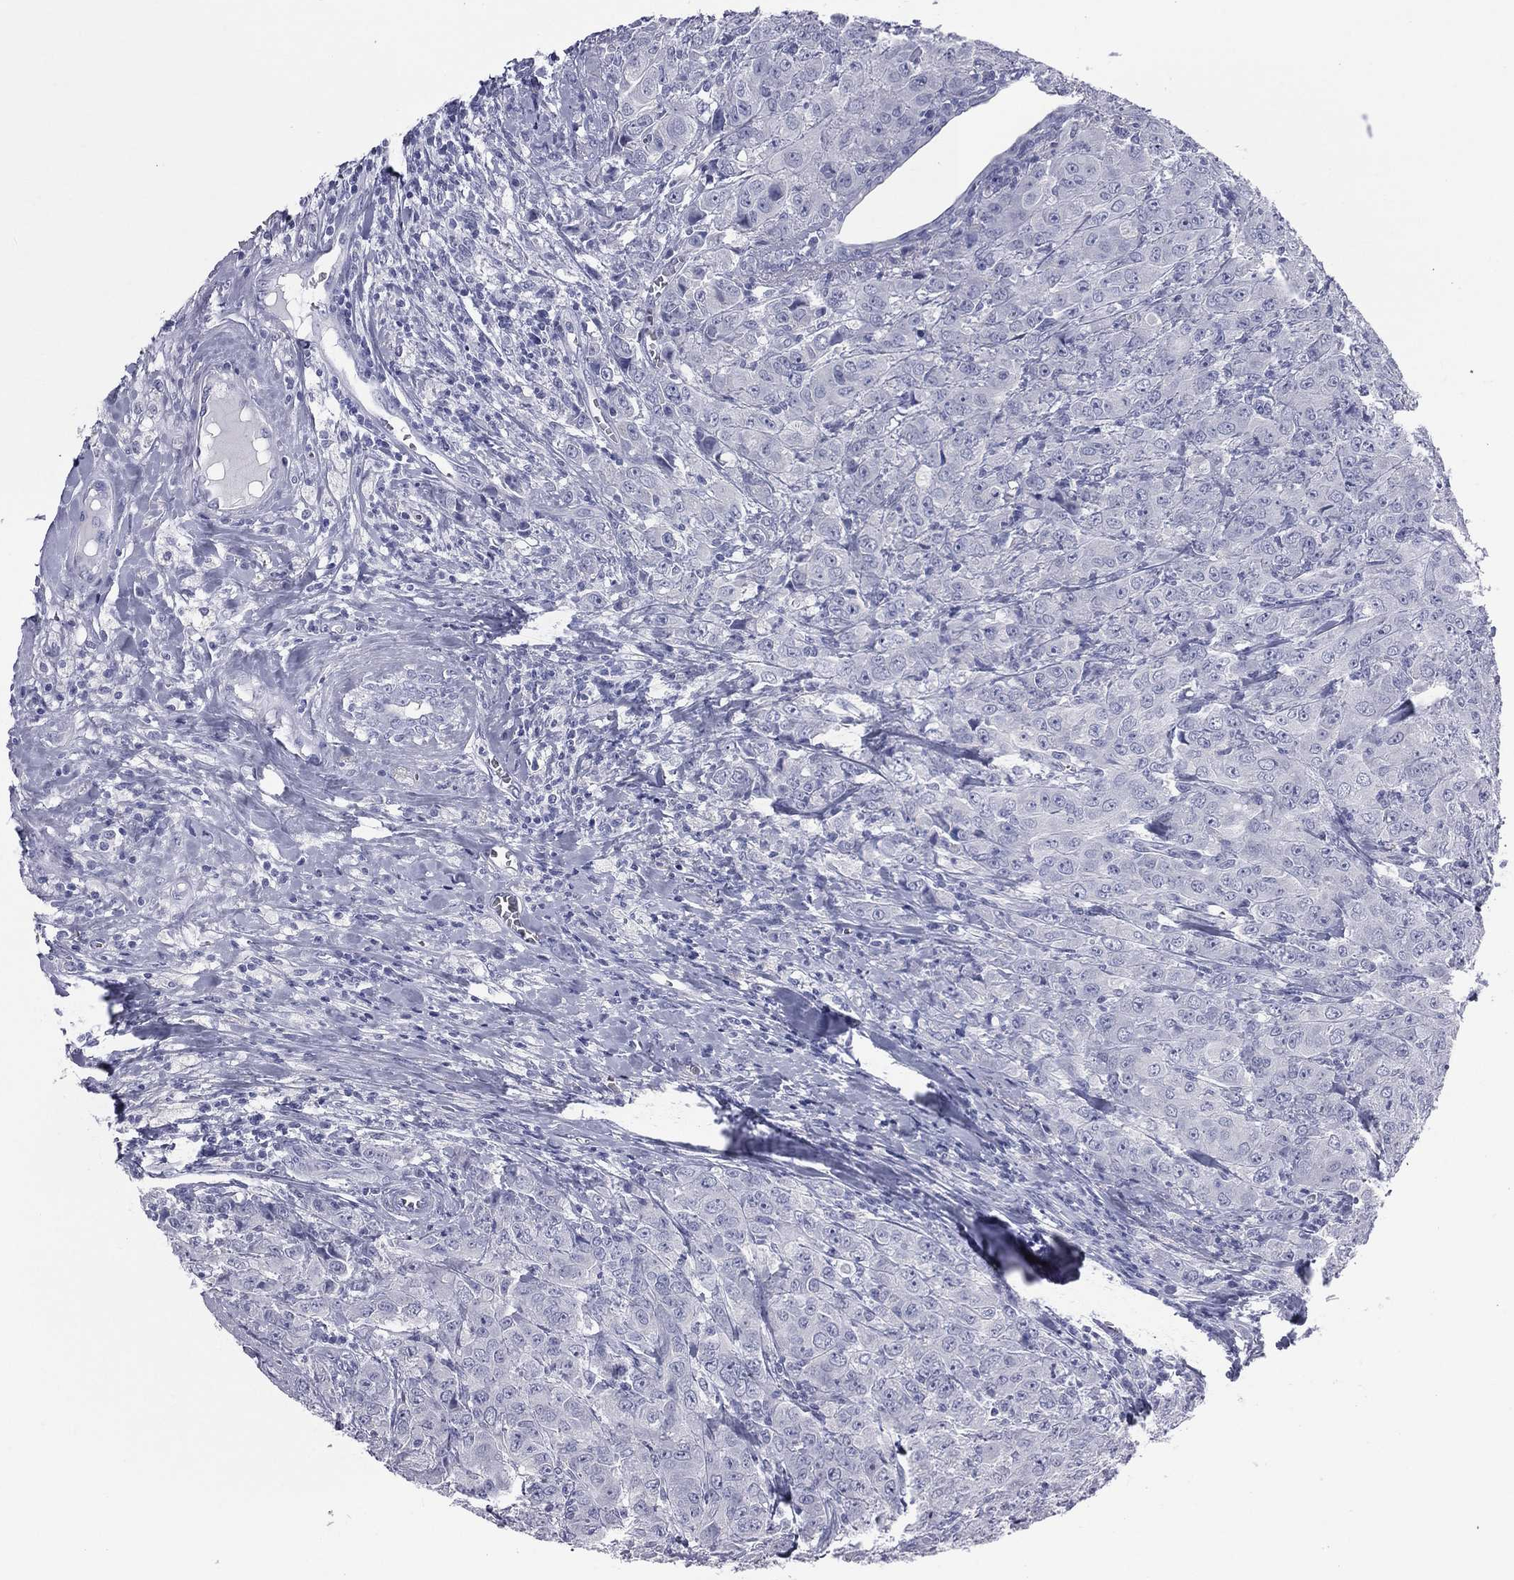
{"staining": {"intensity": "negative", "quantity": "none", "location": "none"}, "tissue": "breast cancer", "cell_type": "Tumor cells", "image_type": "cancer", "snomed": [{"axis": "morphology", "description": "Duct carcinoma"}, {"axis": "topography", "description": "Breast"}], "caption": "Immunohistochemistry (IHC) histopathology image of neoplastic tissue: human breast invasive ductal carcinoma stained with DAB (3,3'-diaminobenzidine) exhibits no significant protein positivity in tumor cells.", "gene": "MLN", "patient": {"sex": "female", "age": 43}}